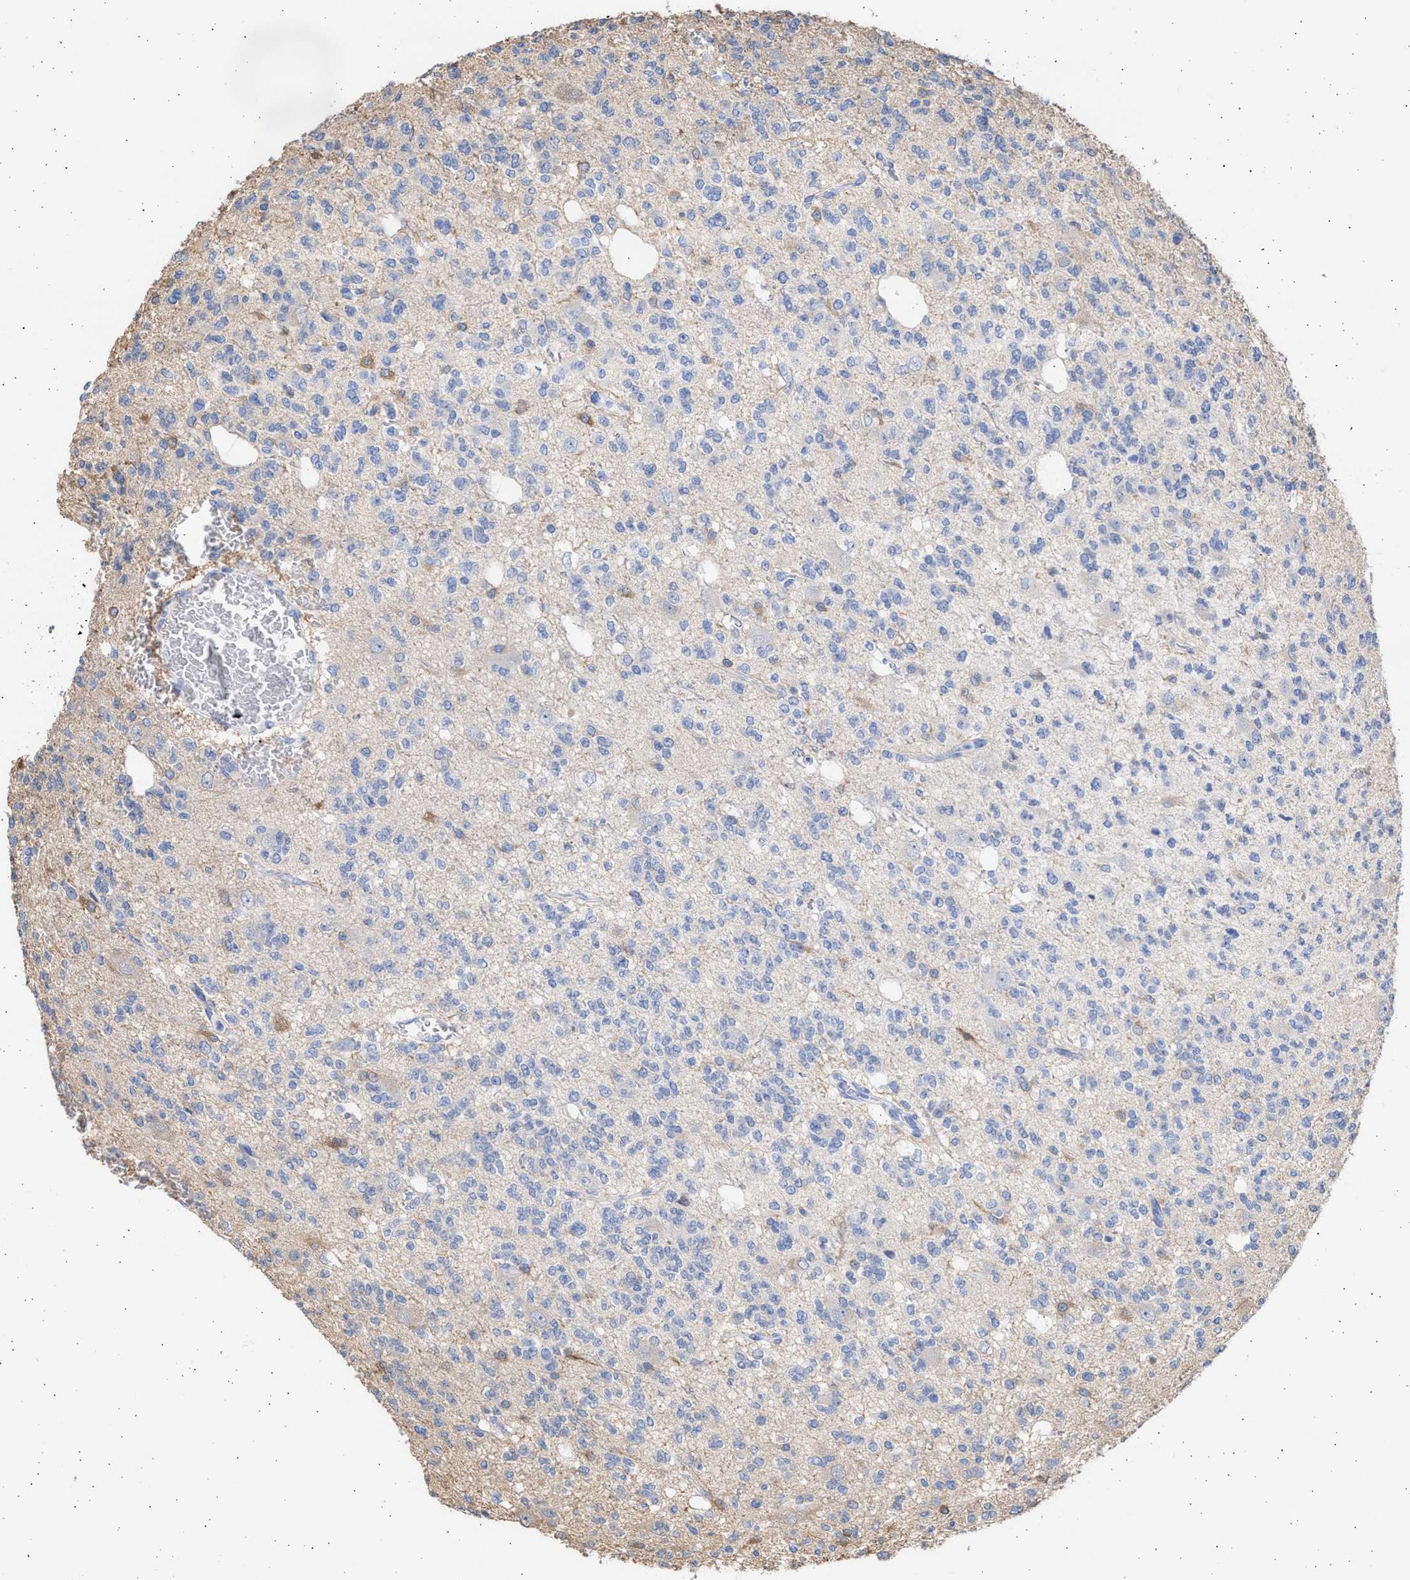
{"staining": {"intensity": "weak", "quantity": "<25%", "location": "cytoplasmic/membranous"}, "tissue": "glioma", "cell_type": "Tumor cells", "image_type": "cancer", "snomed": [{"axis": "morphology", "description": "Glioma, malignant, Low grade"}, {"axis": "topography", "description": "Brain"}], "caption": "Malignant glioma (low-grade) stained for a protein using IHC displays no positivity tumor cells.", "gene": "ALDOC", "patient": {"sex": "male", "age": 38}}